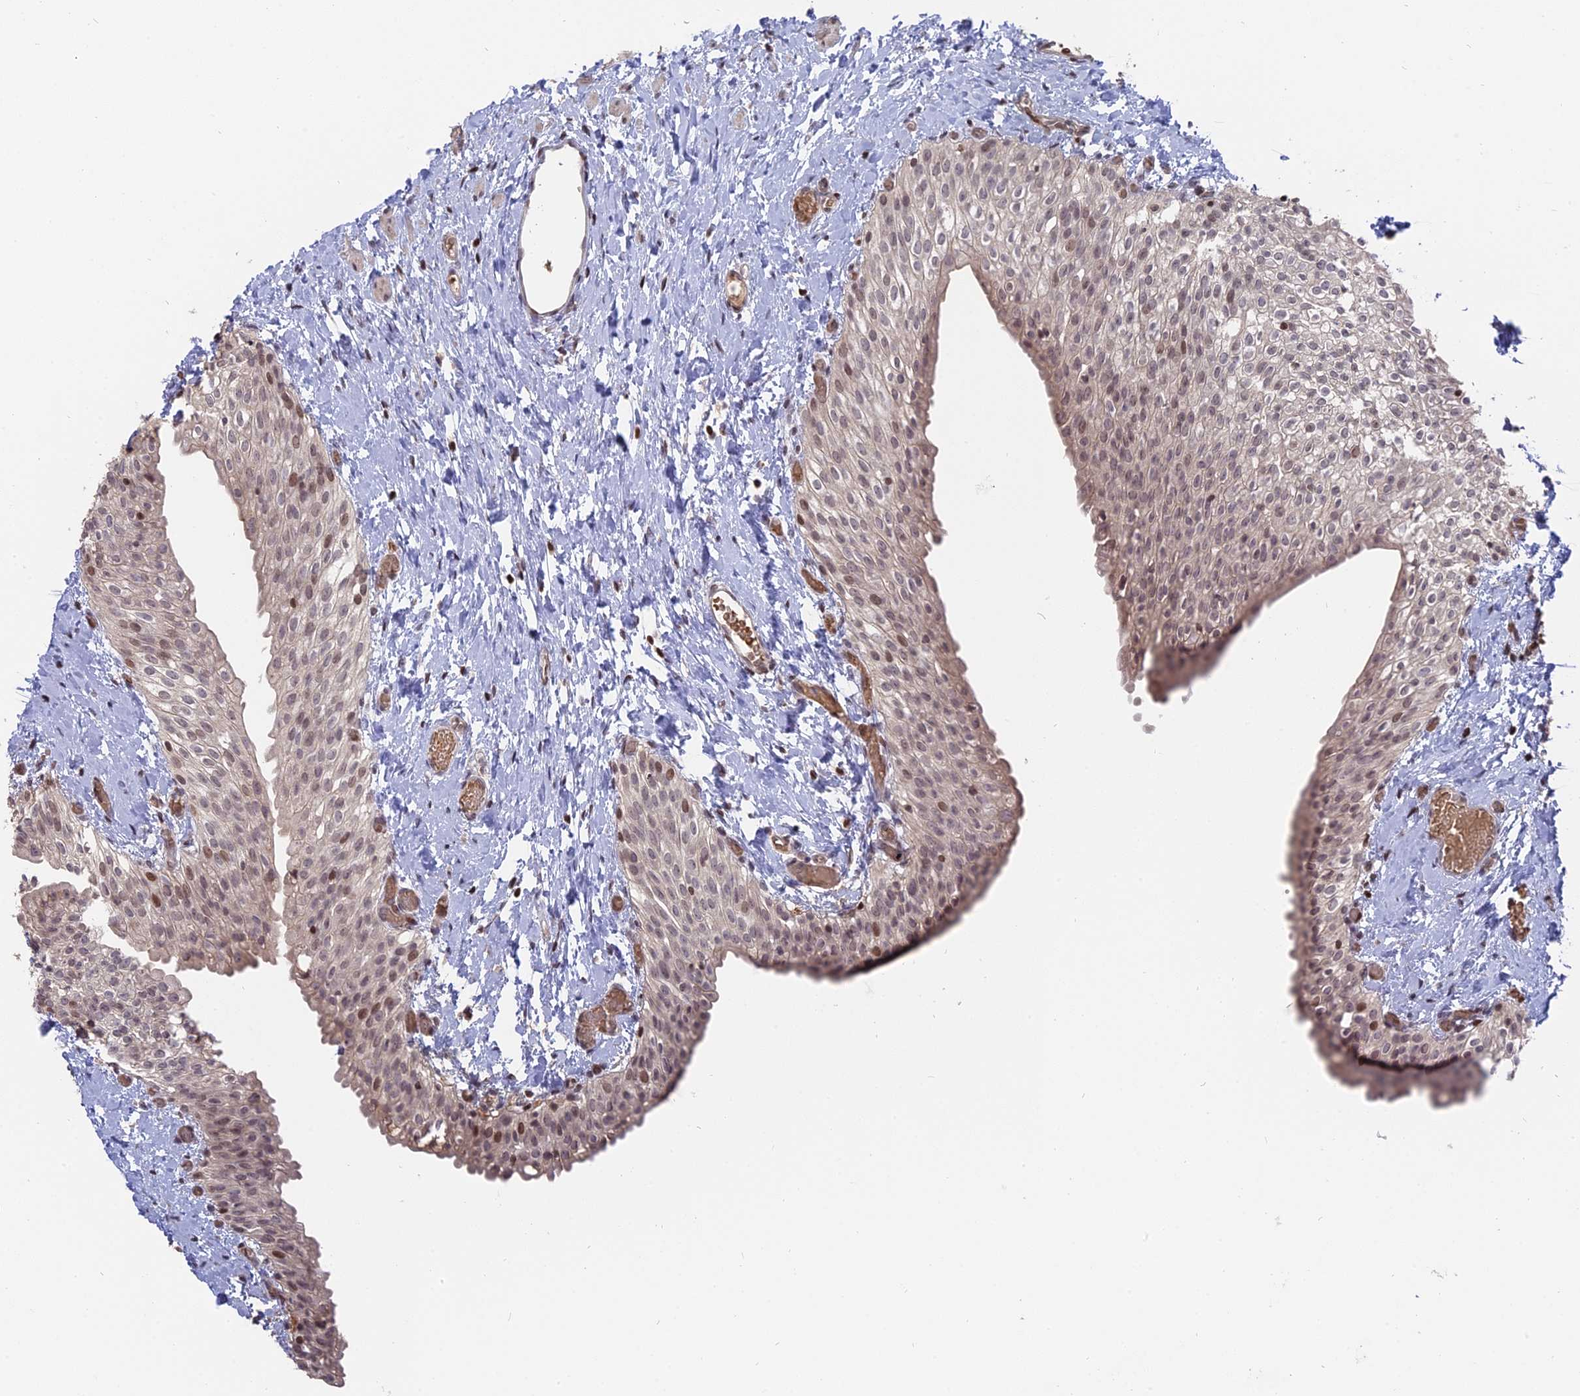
{"staining": {"intensity": "weak", "quantity": "25%-75%", "location": "nuclear"}, "tissue": "urinary bladder", "cell_type": "Urothelial cells", "image_type": "normal", "snomed": [{"axis": "morphology", "description": "Normal tissue, NOS"}, {"axis": "topography", "description": "Urinary bladder"}], "caption": "About 25%-75% of urothelial cells in unremarkable urinary bladder reveal weak nuclear protein expression as visualized by brown immunohistochemical staining.", "gene": "NR1H3", "patient": {"sex": "male", "age": 1}}